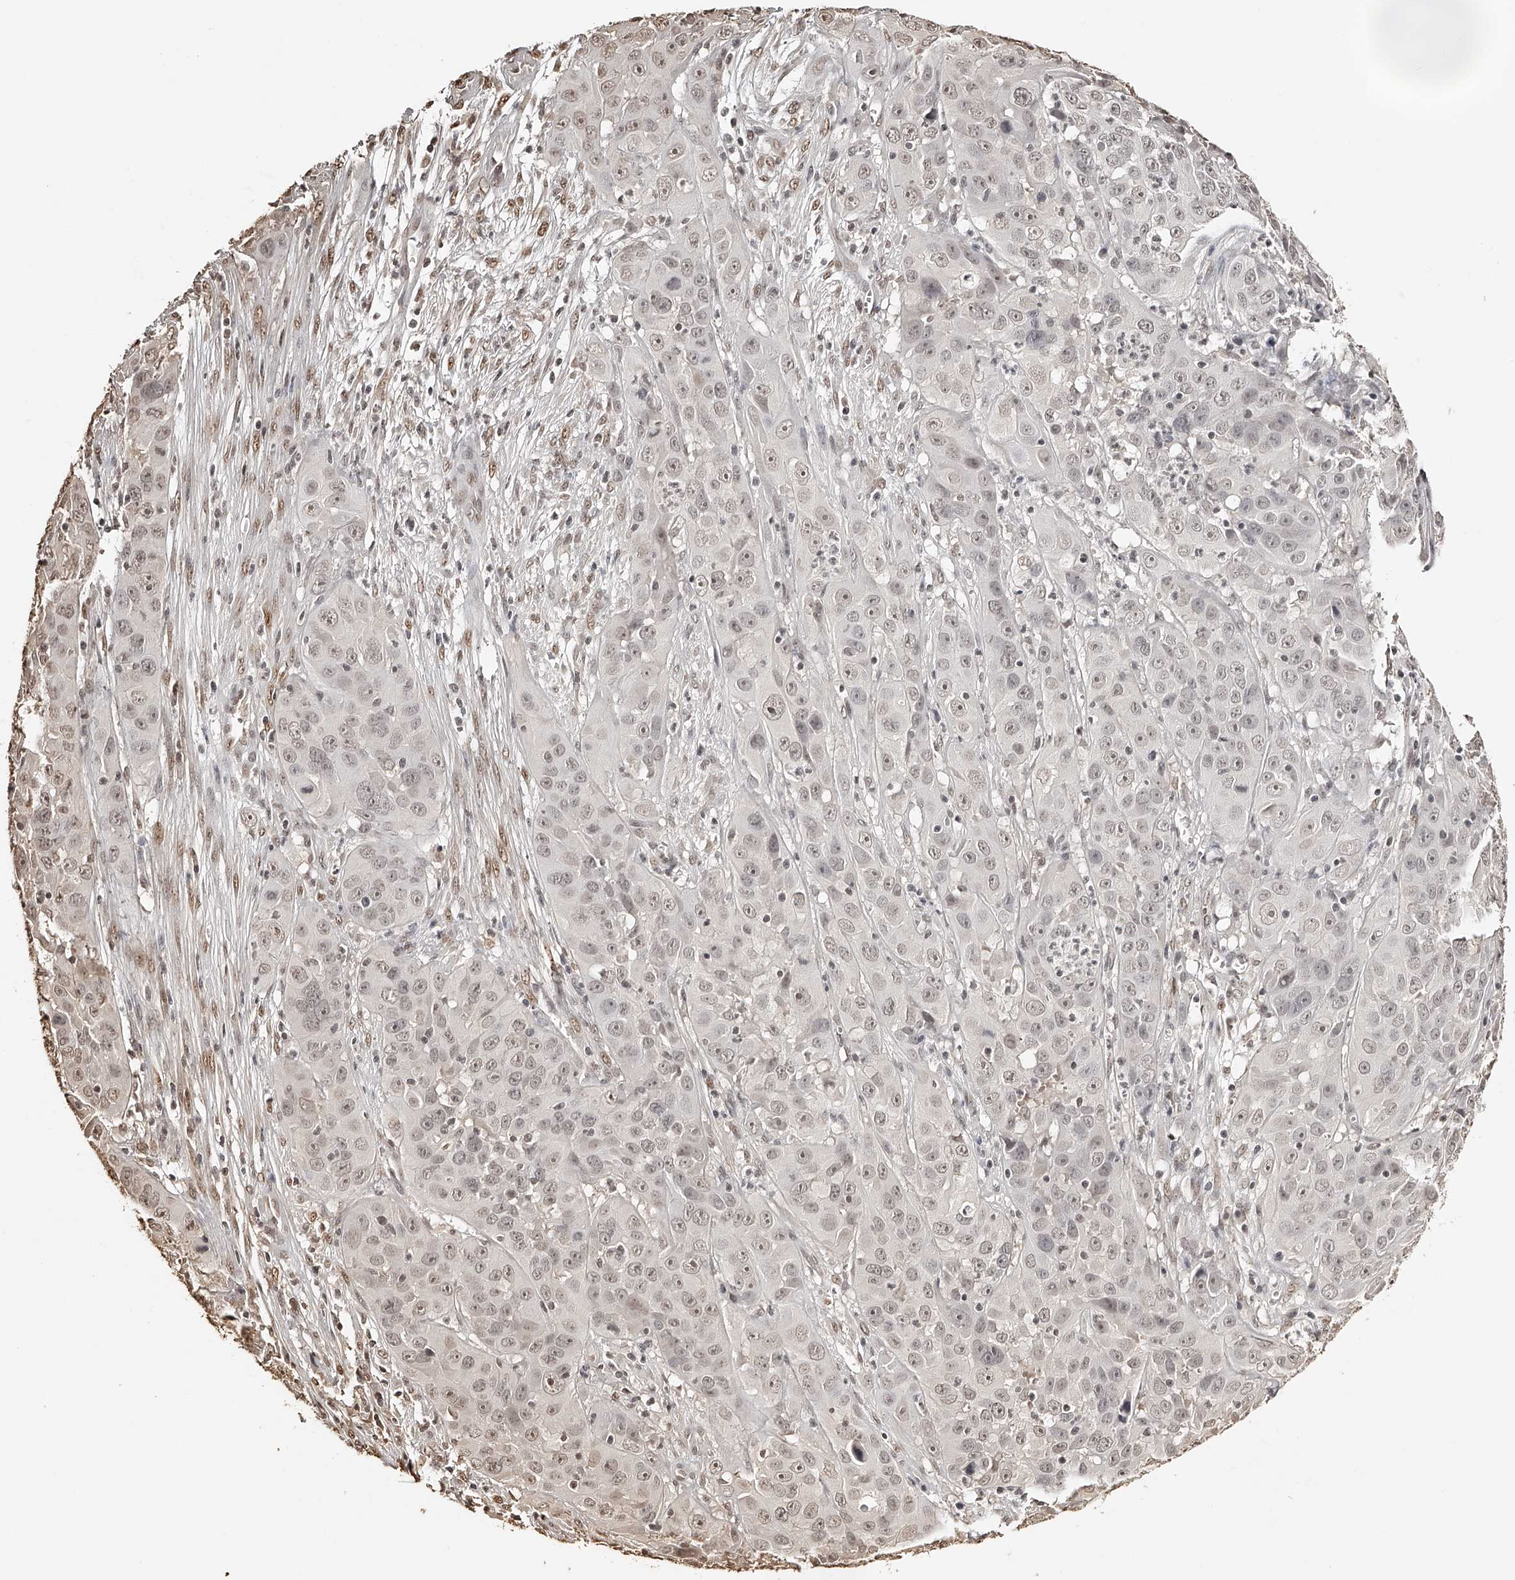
{"staining": {"intensity": "weak", "quantity": ">75%", "location": "nuclear"}, "tissue": "cervical cancer", "cell_type": "Tumor cells", "image_type": "cancer", "snomed": [{"axis": "morphology", "description": "Squamous cell carcinoma, NOS"}, {"axis": "topography", "description": "Cervix"}], "caption": "This image displays immunohistochemistry (IHC) staining of cervical squamous cell carcinoma, with low weak nuclear positivity in about >75% of tumor cells.", "gene": "ZNF503", "patient": {"sex": "female", "age": 32}}